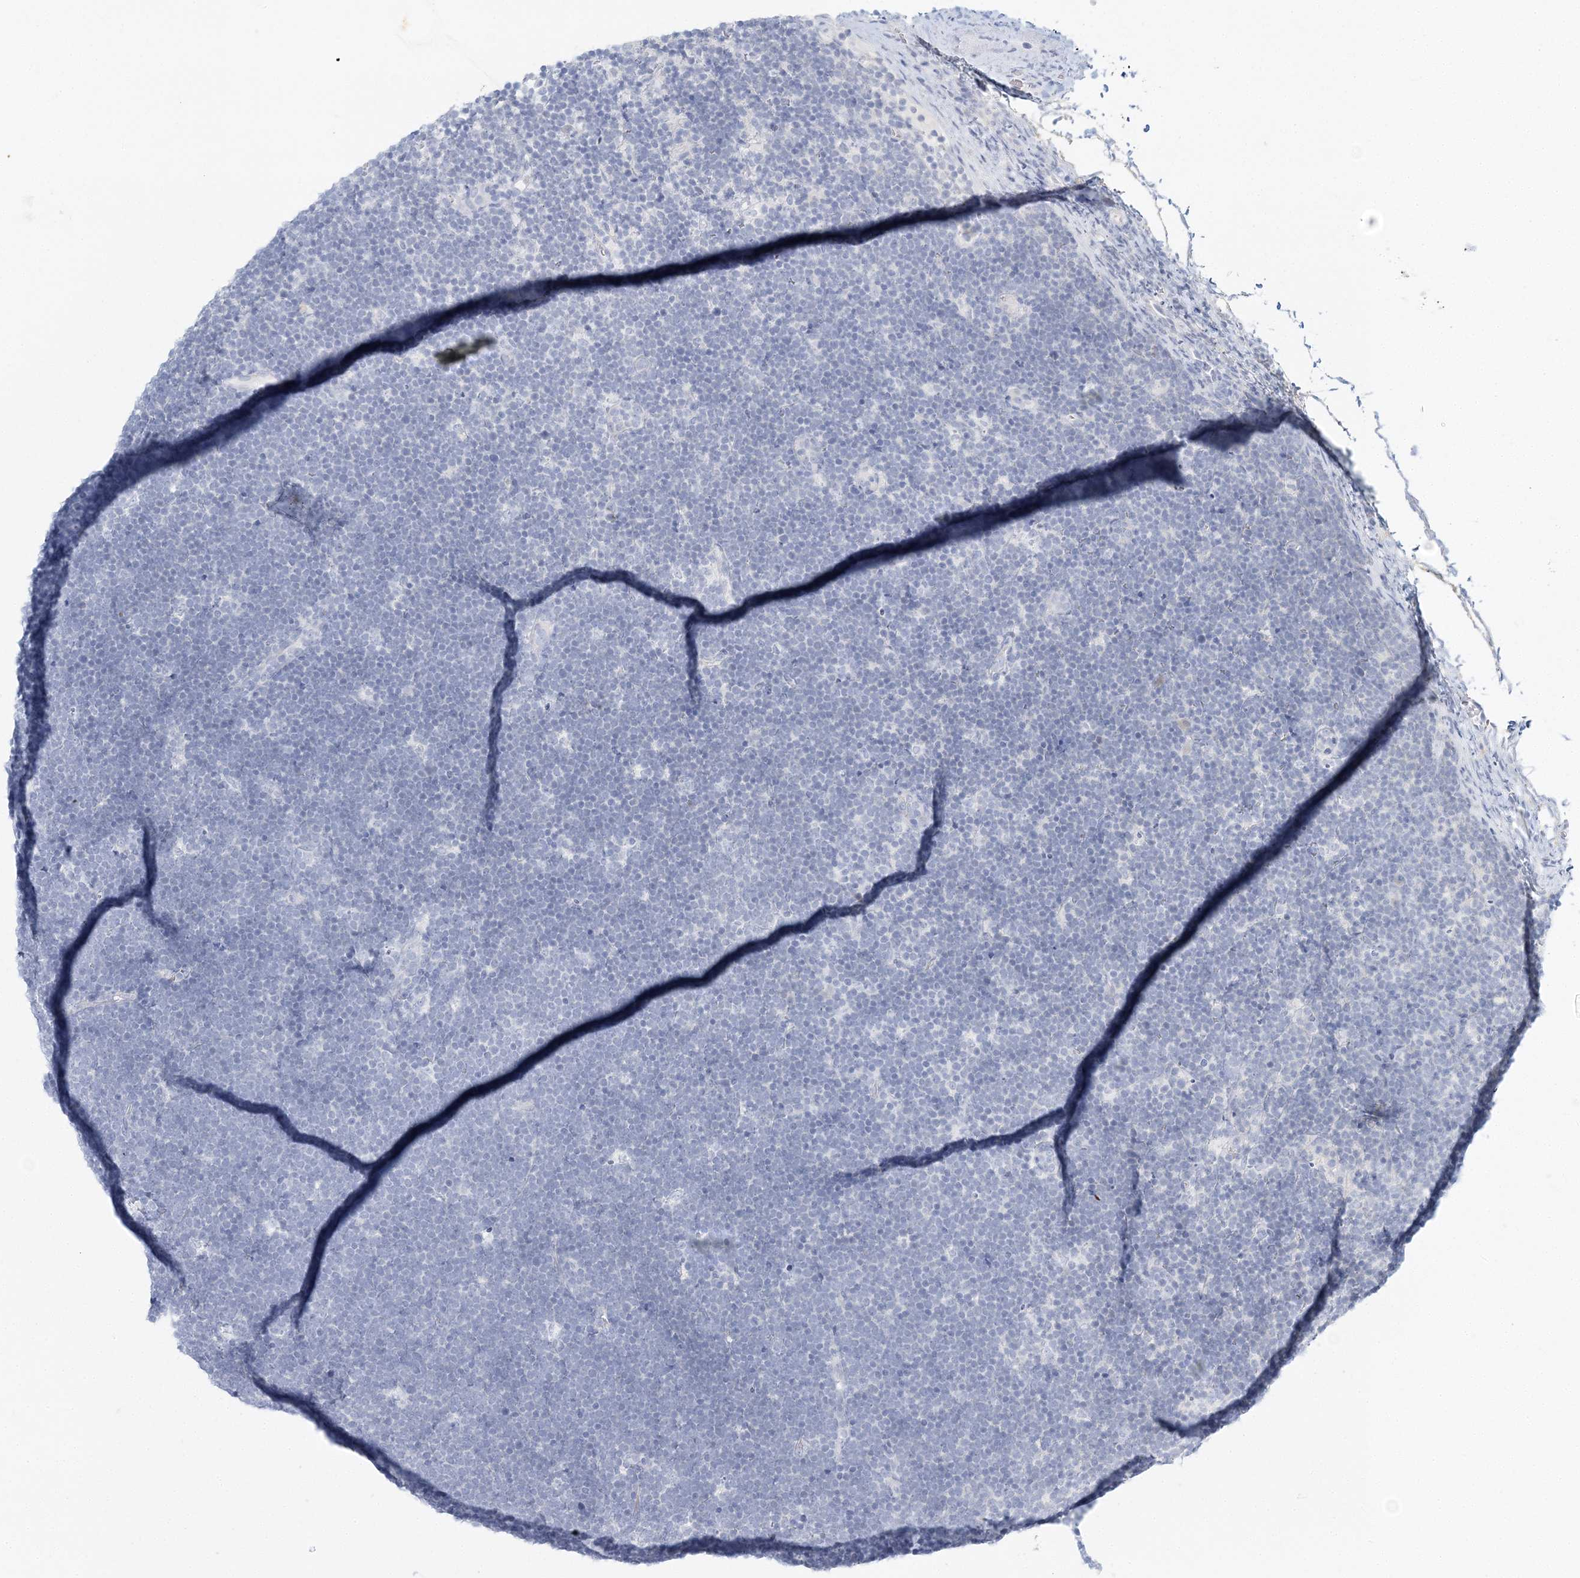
{"staining": {"intensity": "negative", "quantity": "none", "location": "none"}, "tissue": "lymphoma", "cell_type": "Tumor cells", "image_type": "cancer", "snomed": [{"axis": "morphology", "description": "Malignant lymphoma, non-Hodgkin's type, High grade"}, {"axis": "topography", "description": "Lymph node"}], "caption": "Immunohistochemistry histopathology image of neoplastic tissue: lymphoma stained with DAB (3,3'-diaminobenzidine) displays no significant protein positivity in tumor cells. Brightfield microscopy of immunohistochemistry (IHC) stained with DAB (3,3'-diaminobenzidine) (brown) and hematoxylin (blue), captured at high magnification.", "gene": "VILL", "patient": {"sex": "male", "age": 13}}